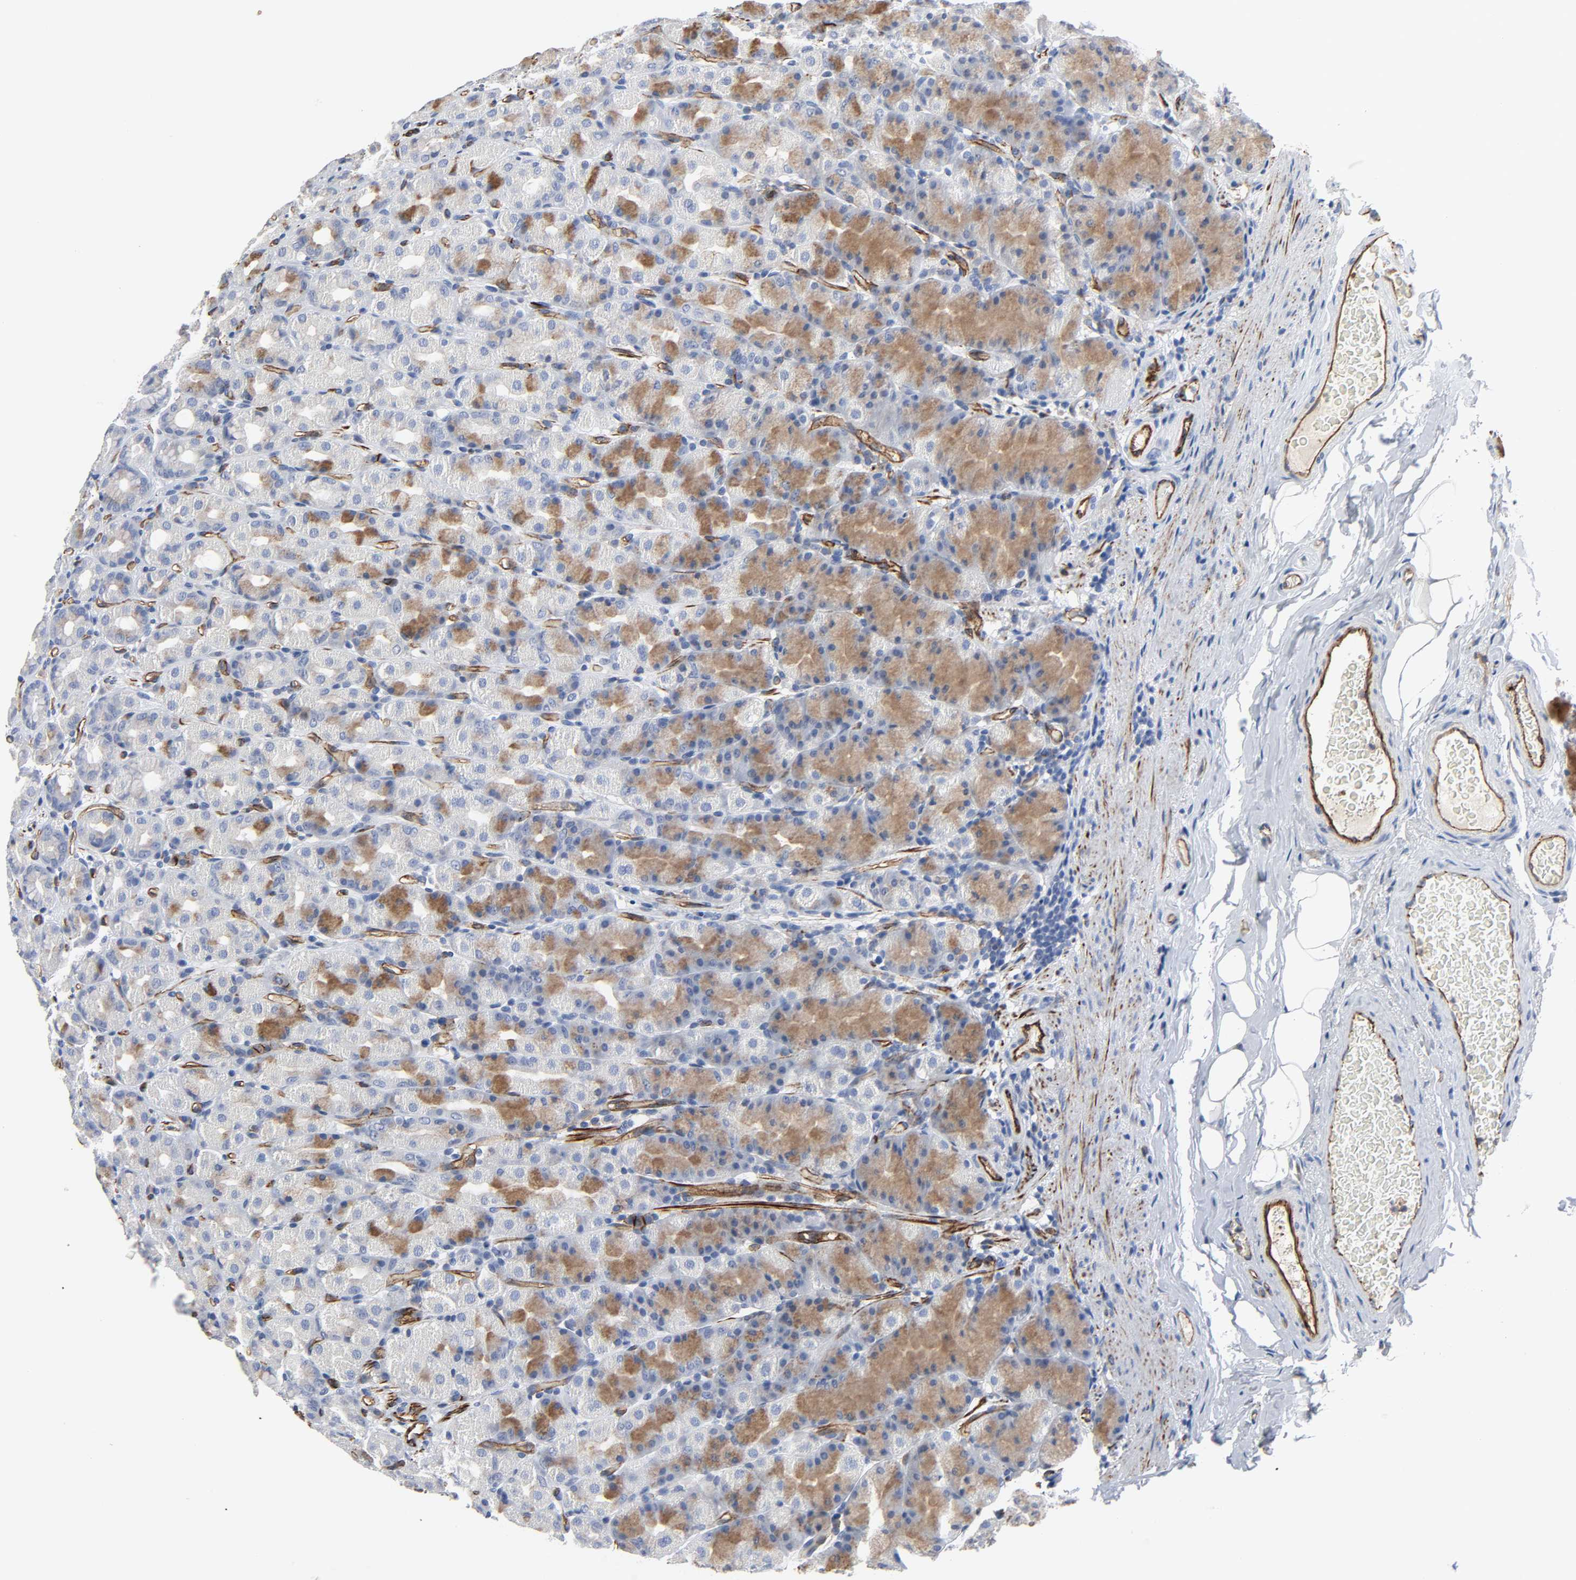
{"staining": {"intensity": "moderate", "quantity": "25%-75%", "location": "cytoplasmic/membranous"}, "tissue": "stomach", "cell_type": "Glandular cells", "image_type": "normal", "snomed": [{"axis": "morphology", "description": "Normal tissue, NOS"}, {"axis": "topography", "description": "Stomach, upper"}], "caption": "The image reveals a brown stain indicating the presence of a protein in the cytoplasmic/membranous of glandular cells in stomach. The protein is stained brown, and the nuclei are stained in blue (DAB (3,3'-diaminobenzidine) IHC with brightfield microscopy, high magnification).", "gene": "PECAM1", "patient": {"sex": "male", "age": 68}}